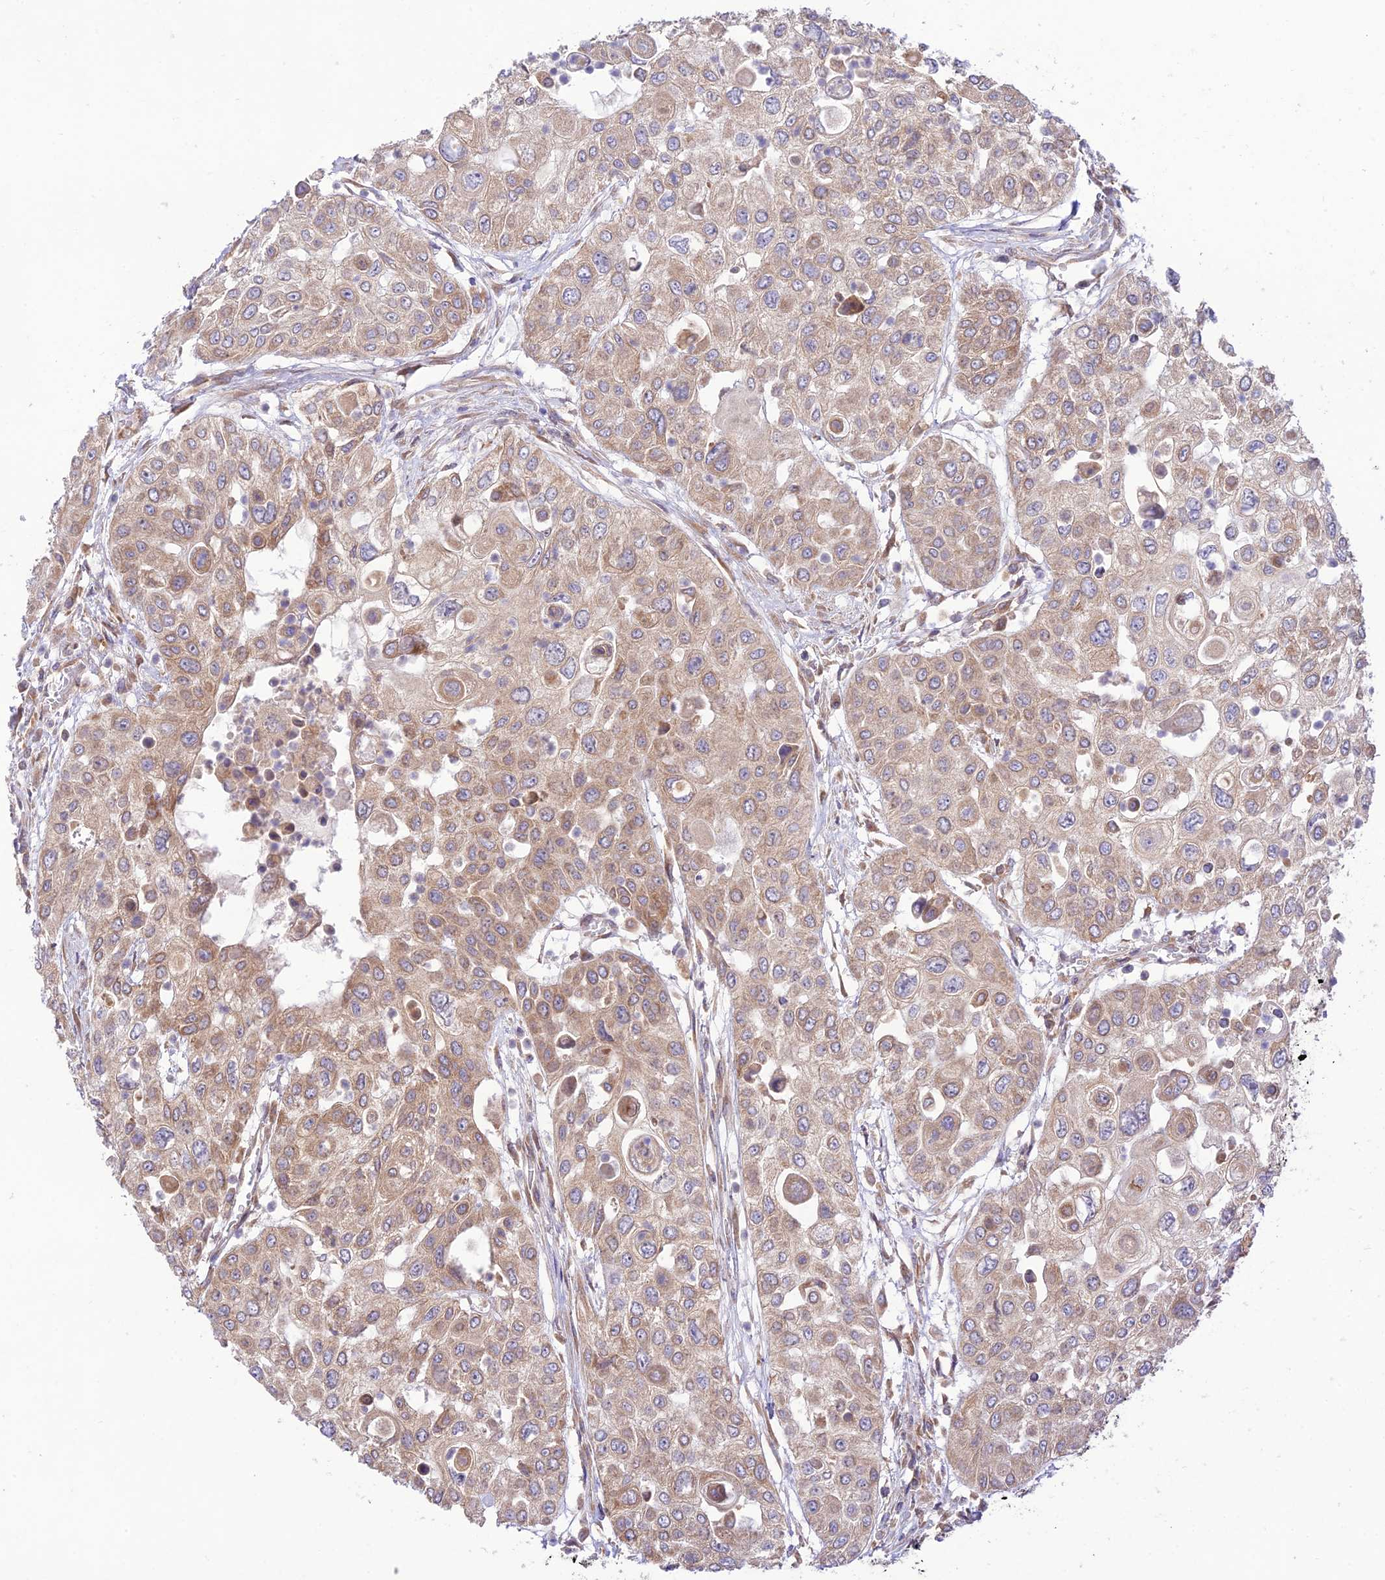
{"staining": {"intensity": "moderate", "quantity": "25%-75%", "location": "cytoplasmic/membranous"}, "tissue": "urothelial cancer", "cell_type": "Tumor cells", "image_type": "cancer", "snomed": [{"axis": "morphology", "description": "Urothelial carcinoma, High grade"}, {"axis": "topography", "description": "Urinary bladder"}], "caption": "A brown stain shows moderate cytoplasmic/membranous staining of a protein in human urothelial carcinoma (high-grade) tumor cells.", "gene": "TMEM259", "patient": {"sex": "female", "age": 79}}